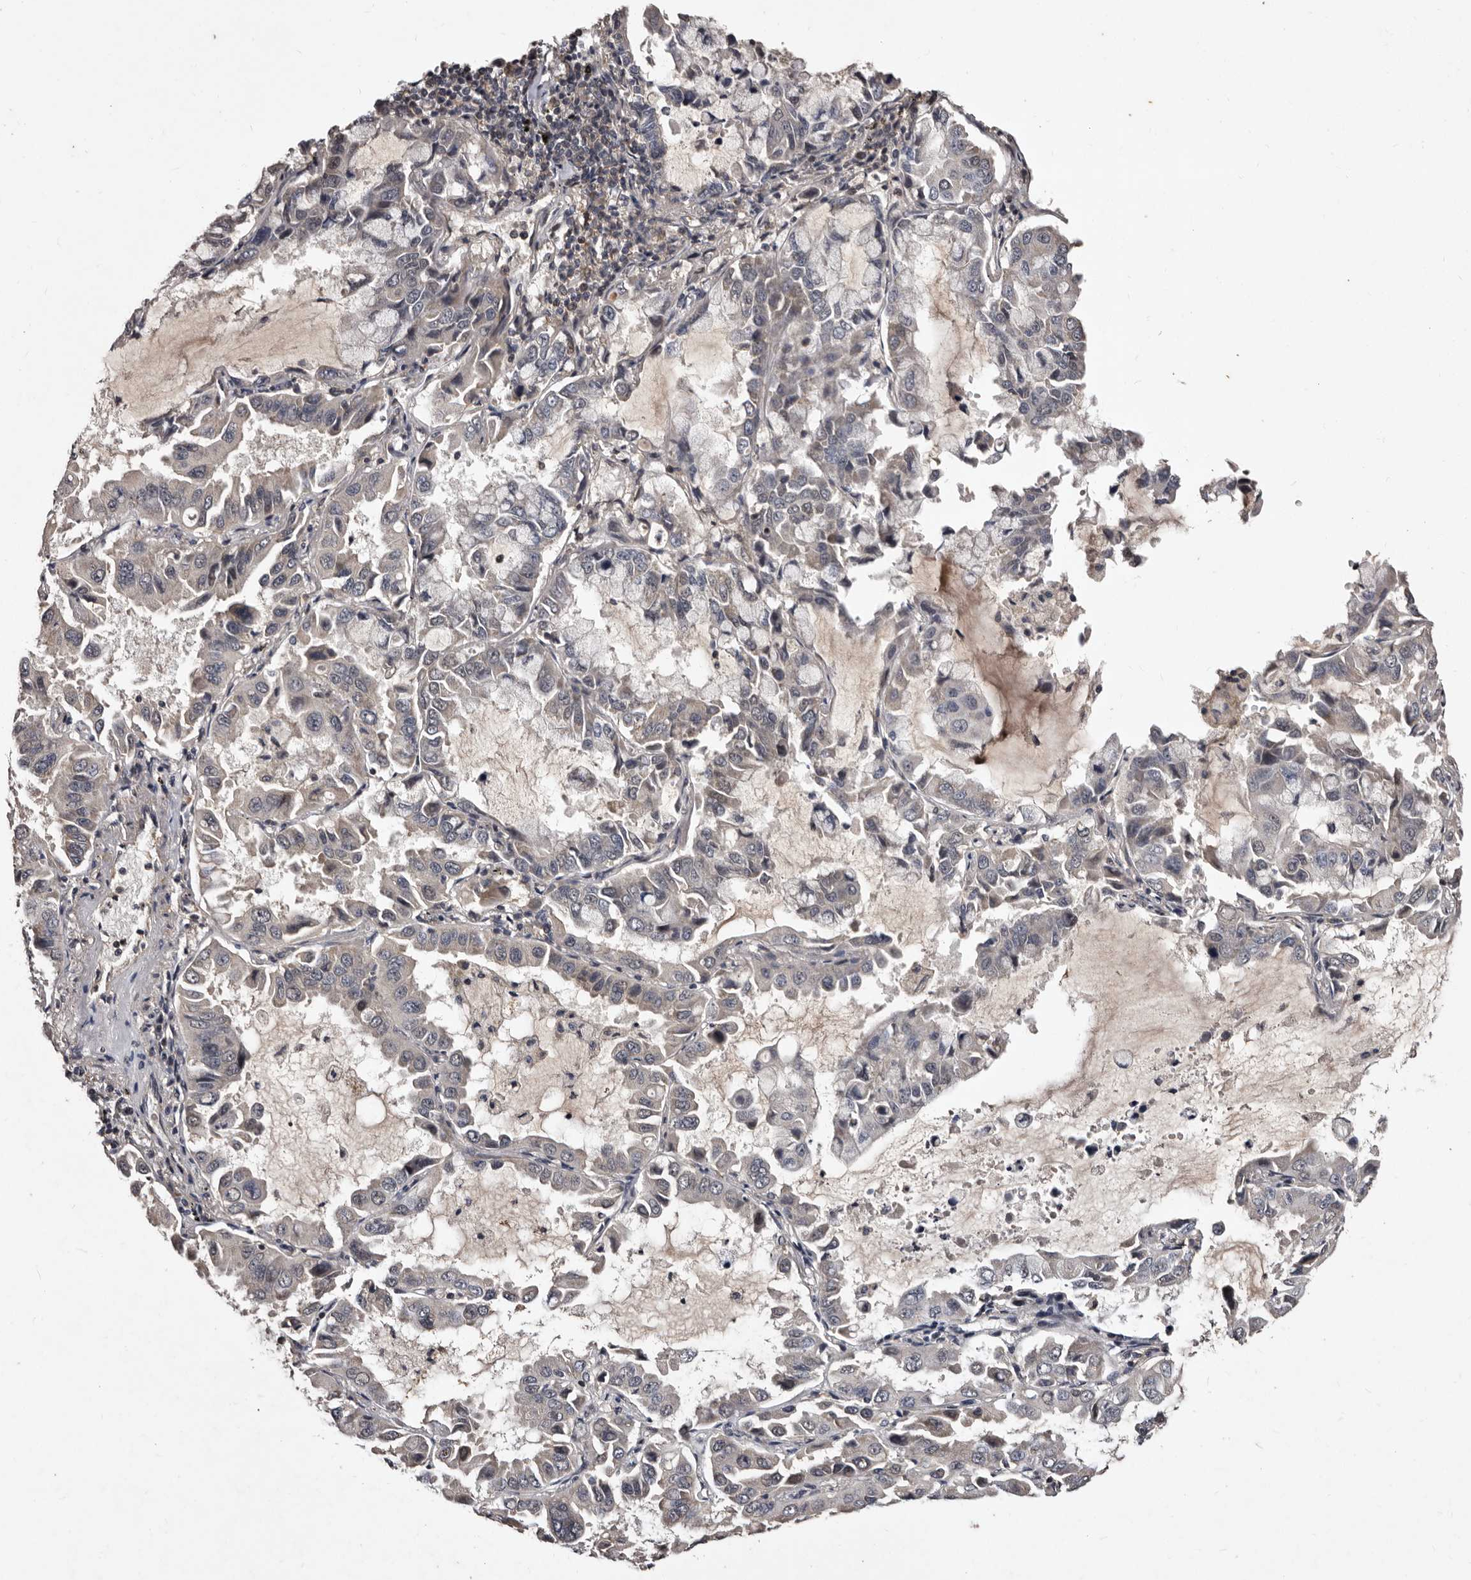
{"staining": {"intensity": "negative", "quantity": "none", "location": "none"}, "tissue": "lung cancer", "cell_type": "Tumor cells", "image_type": "cancer", "snomed": [{"axis": "morphology", "description": "Adenocarcinoma, NOS"}, {"axis": "topography", "description": "Lung"}], "caption": "A high-resolution histopathology image shows IHC staining of adenocarcinoma (lung), which demonstrates no significant positivity in tumor cells.", "gene": "MKRN3", "patient": {"sex": "male", "age": 64}}